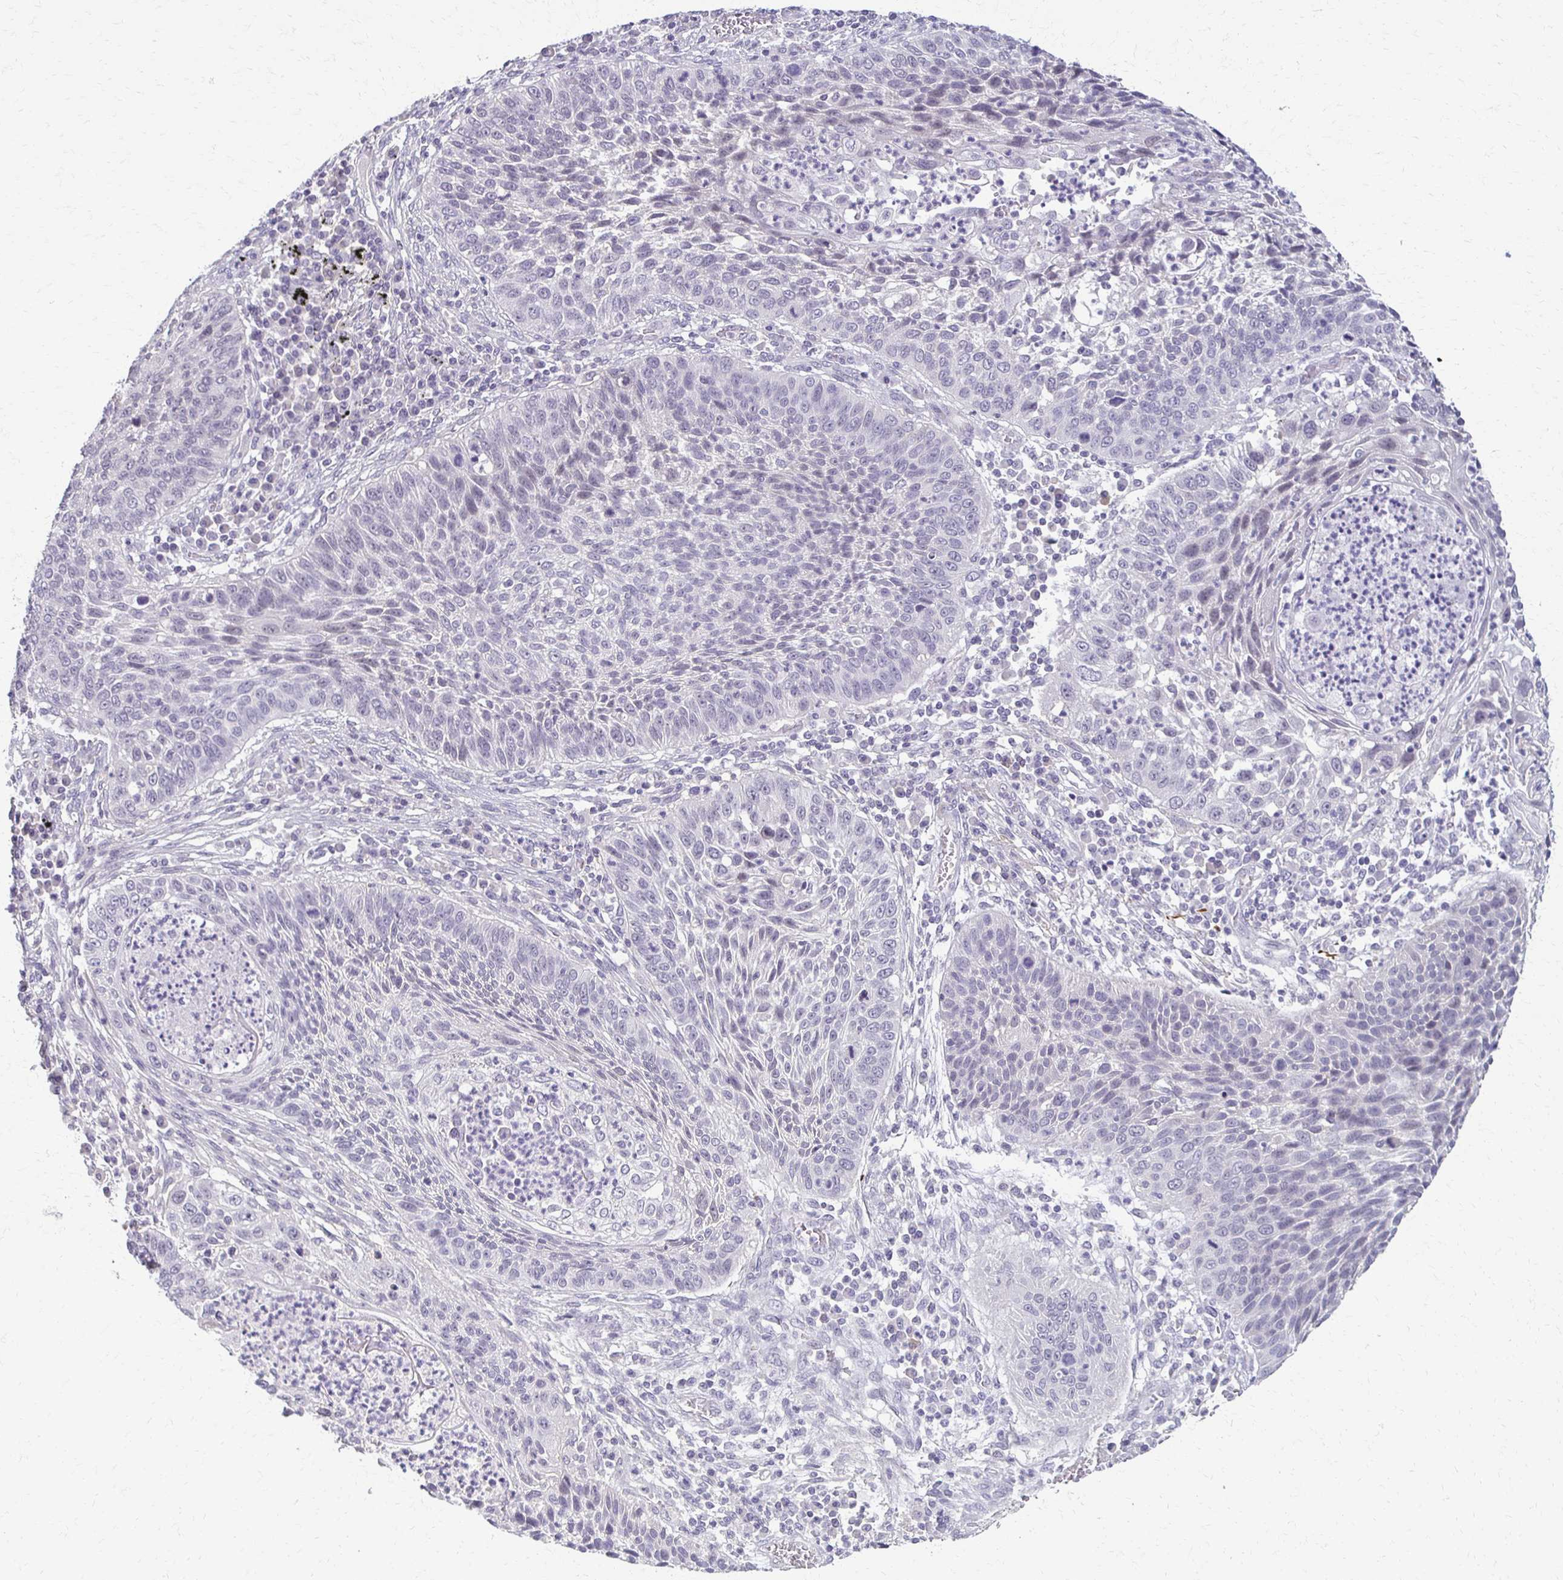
{"staining": {"intensity": "negative", "quantity": "none", "location": "none"}, "tissue": "lung cancer", "cell_type": "Tumor cells", "image_type": "cancer", "snomed": [{"axis": "morphology", "description": "Squamous cell carcinoma, NOS"}, {"axis": "morphology", "description": "Squamous cell carcinoma, metastatic, NOS"}, {"axis": "topography", "description": "Lung"}, {"axis": "topography", "description": "Pleura, NOS"}], "caption": "Metastatic squamous cell carcinoma (lung) was stained to show a protein in brown. There is no significant staining in tumor cells. (DAB (3,3'-diaminobenzidine) immunohistochemistry (IHC) with hematoxylin counter stain).", "gene": "FOXO4", "patient": {"sex": "male", "age": 72}}